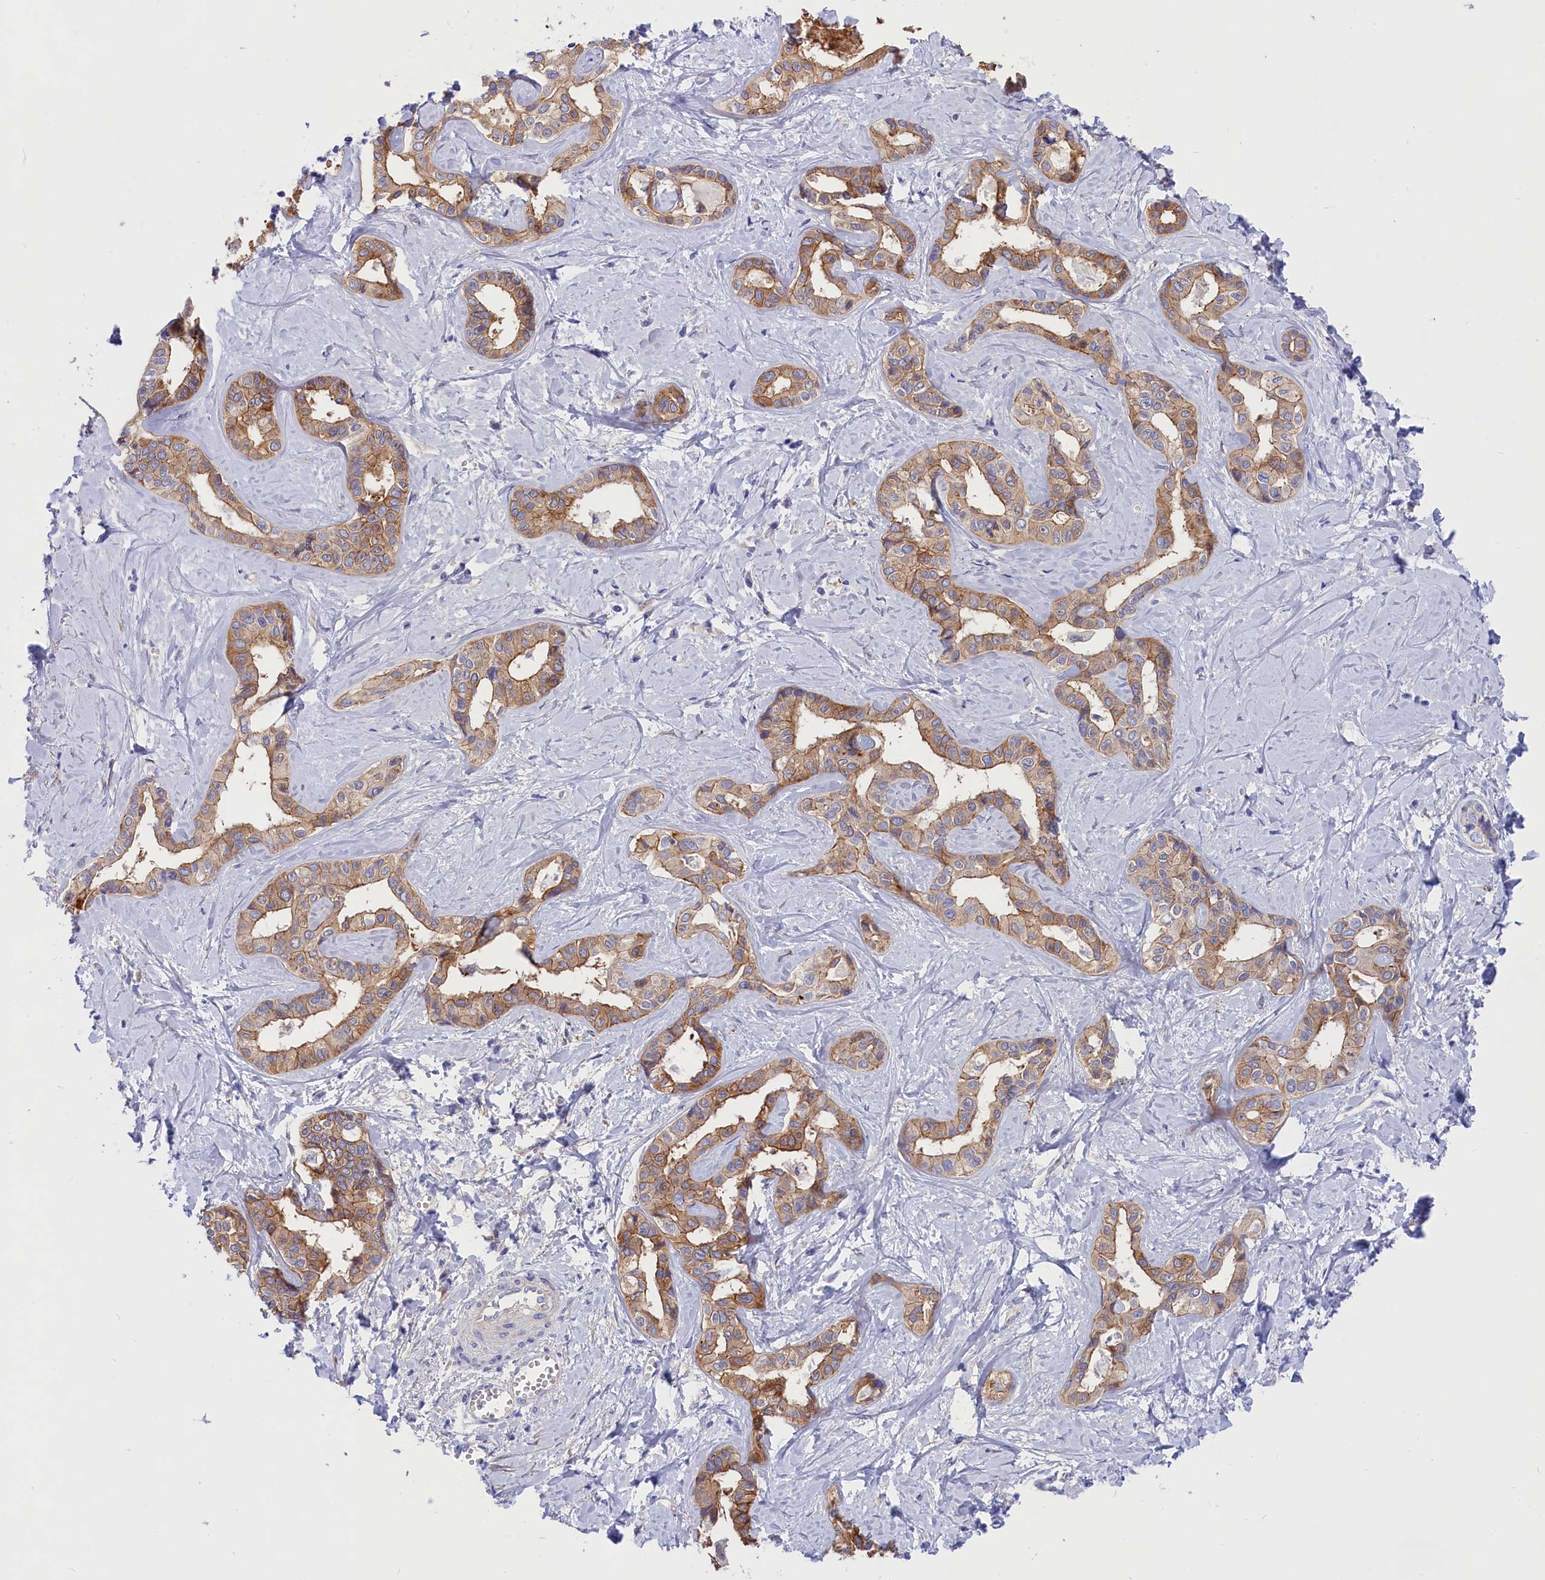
{"staining": {"intensity": "moderate", "quantity": ">75%", "location": "cytoplasmic/membranous"}, "tissue": "liver cancer", "cell_type": "Tumor cells", "image_type": "cancer", "snomed": [{"axis": "morphology", "description": "Cholangiocarcinoma"}, {"axis": "topography", "description": "Liver"}], "caption": "An immunohistochemistry (IHC) micrograph of tumor tissue is shown. Protein staining in brown labels moderate cytoplasmic/membranous positivity in cholangiocarcinoma (liver) within tumor cells.", "gene": "PPP1R13L", "patient": {"sex": "female", "age": 77}}